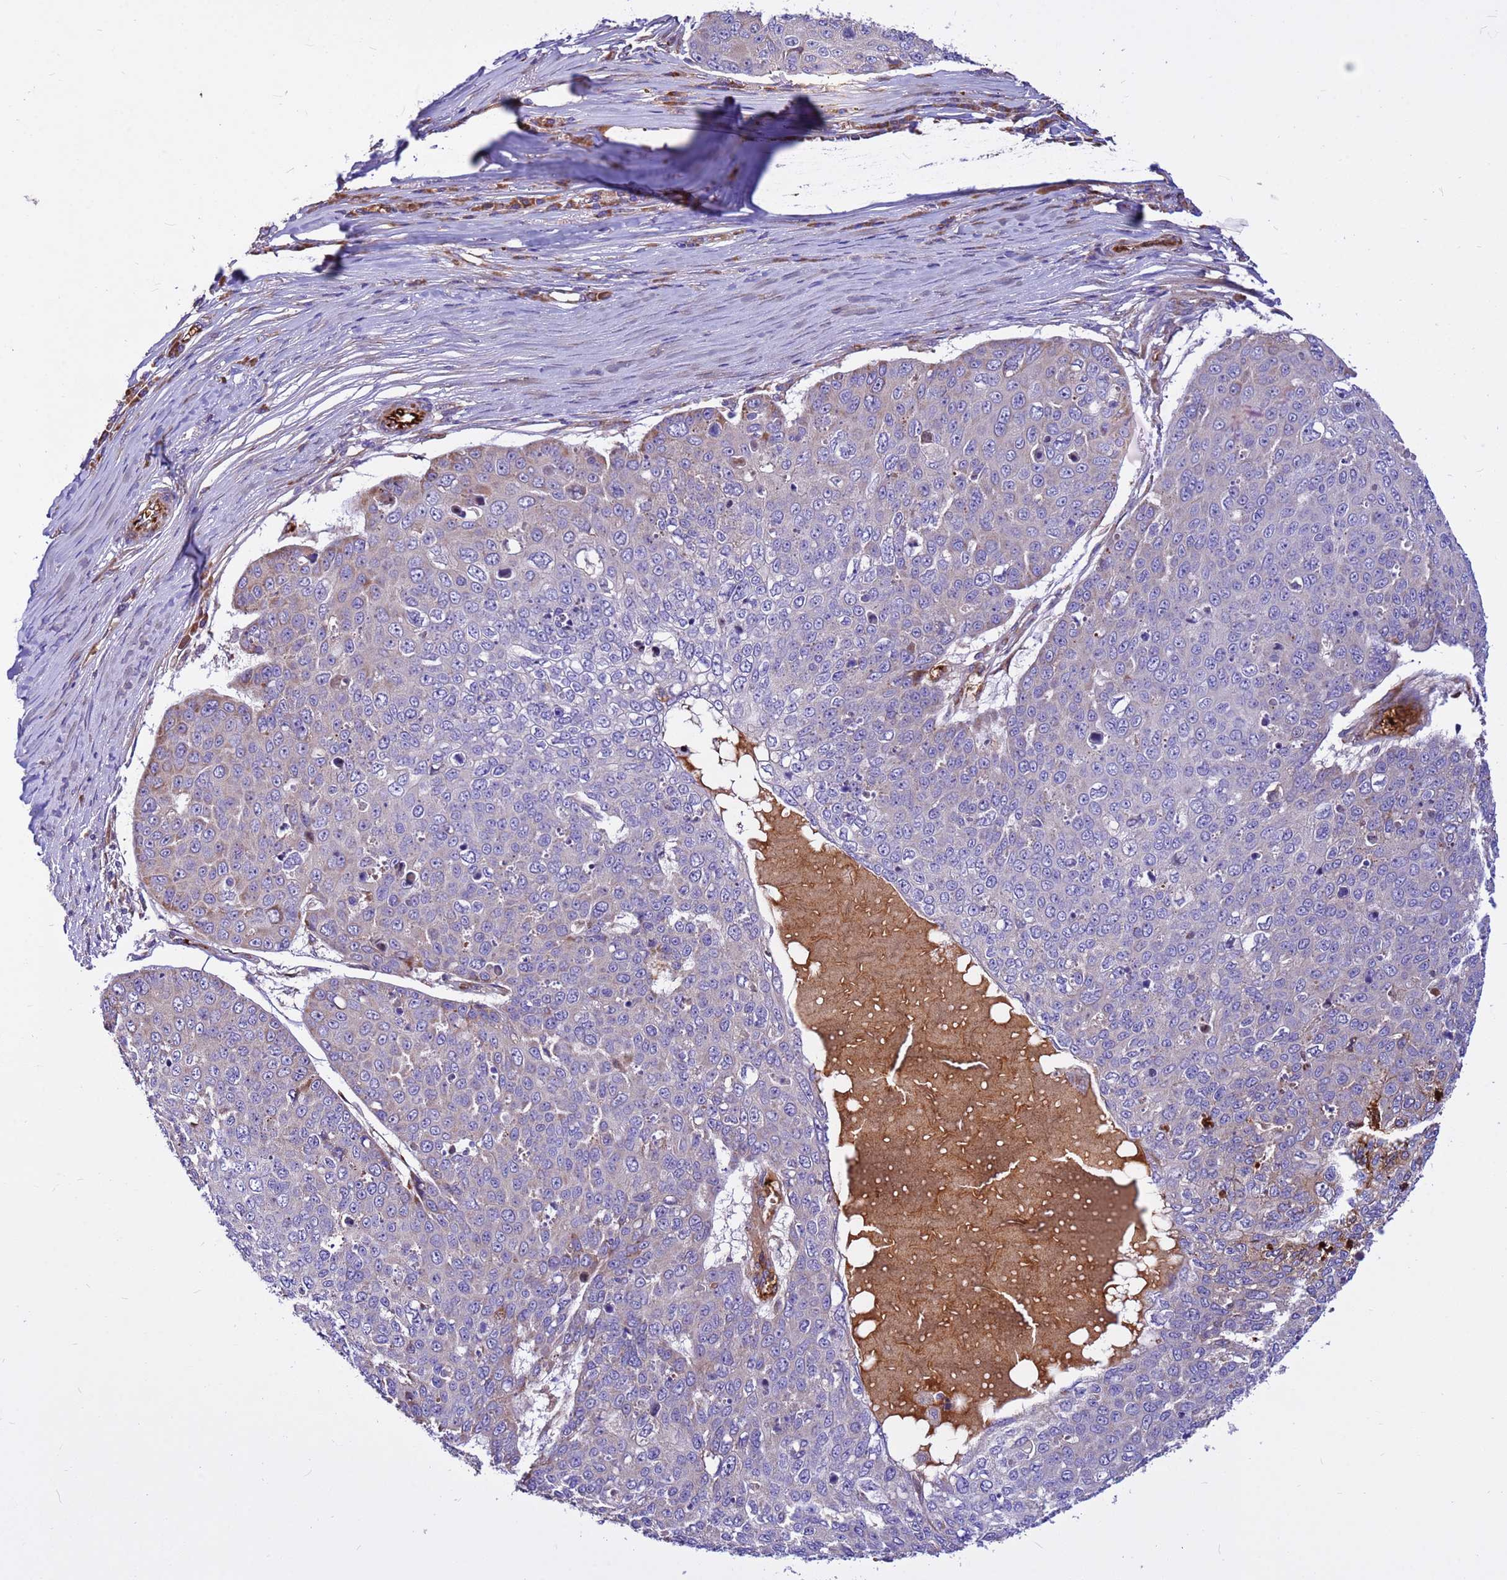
{"staining": {"intensity": "negative", "quantity": "none", "location": "none"}, "tissue": "skin cancer", "cell_type": "Tumor cells", "image_type": "cancer", "snomed": [{"axis": "morphology", "description": "Squamous cell carcinoma, NOS"}, {"axis": "topography", "description": "Skin"}], "caption": "High power microscopy micrograph of an immunohistochemistry (IHC) image of skin squamous cell carcinoma, revealing no significant positivity in tumor cells.", "gene": "ZNF669", "patient": {"sex": "male", "age": 71}}